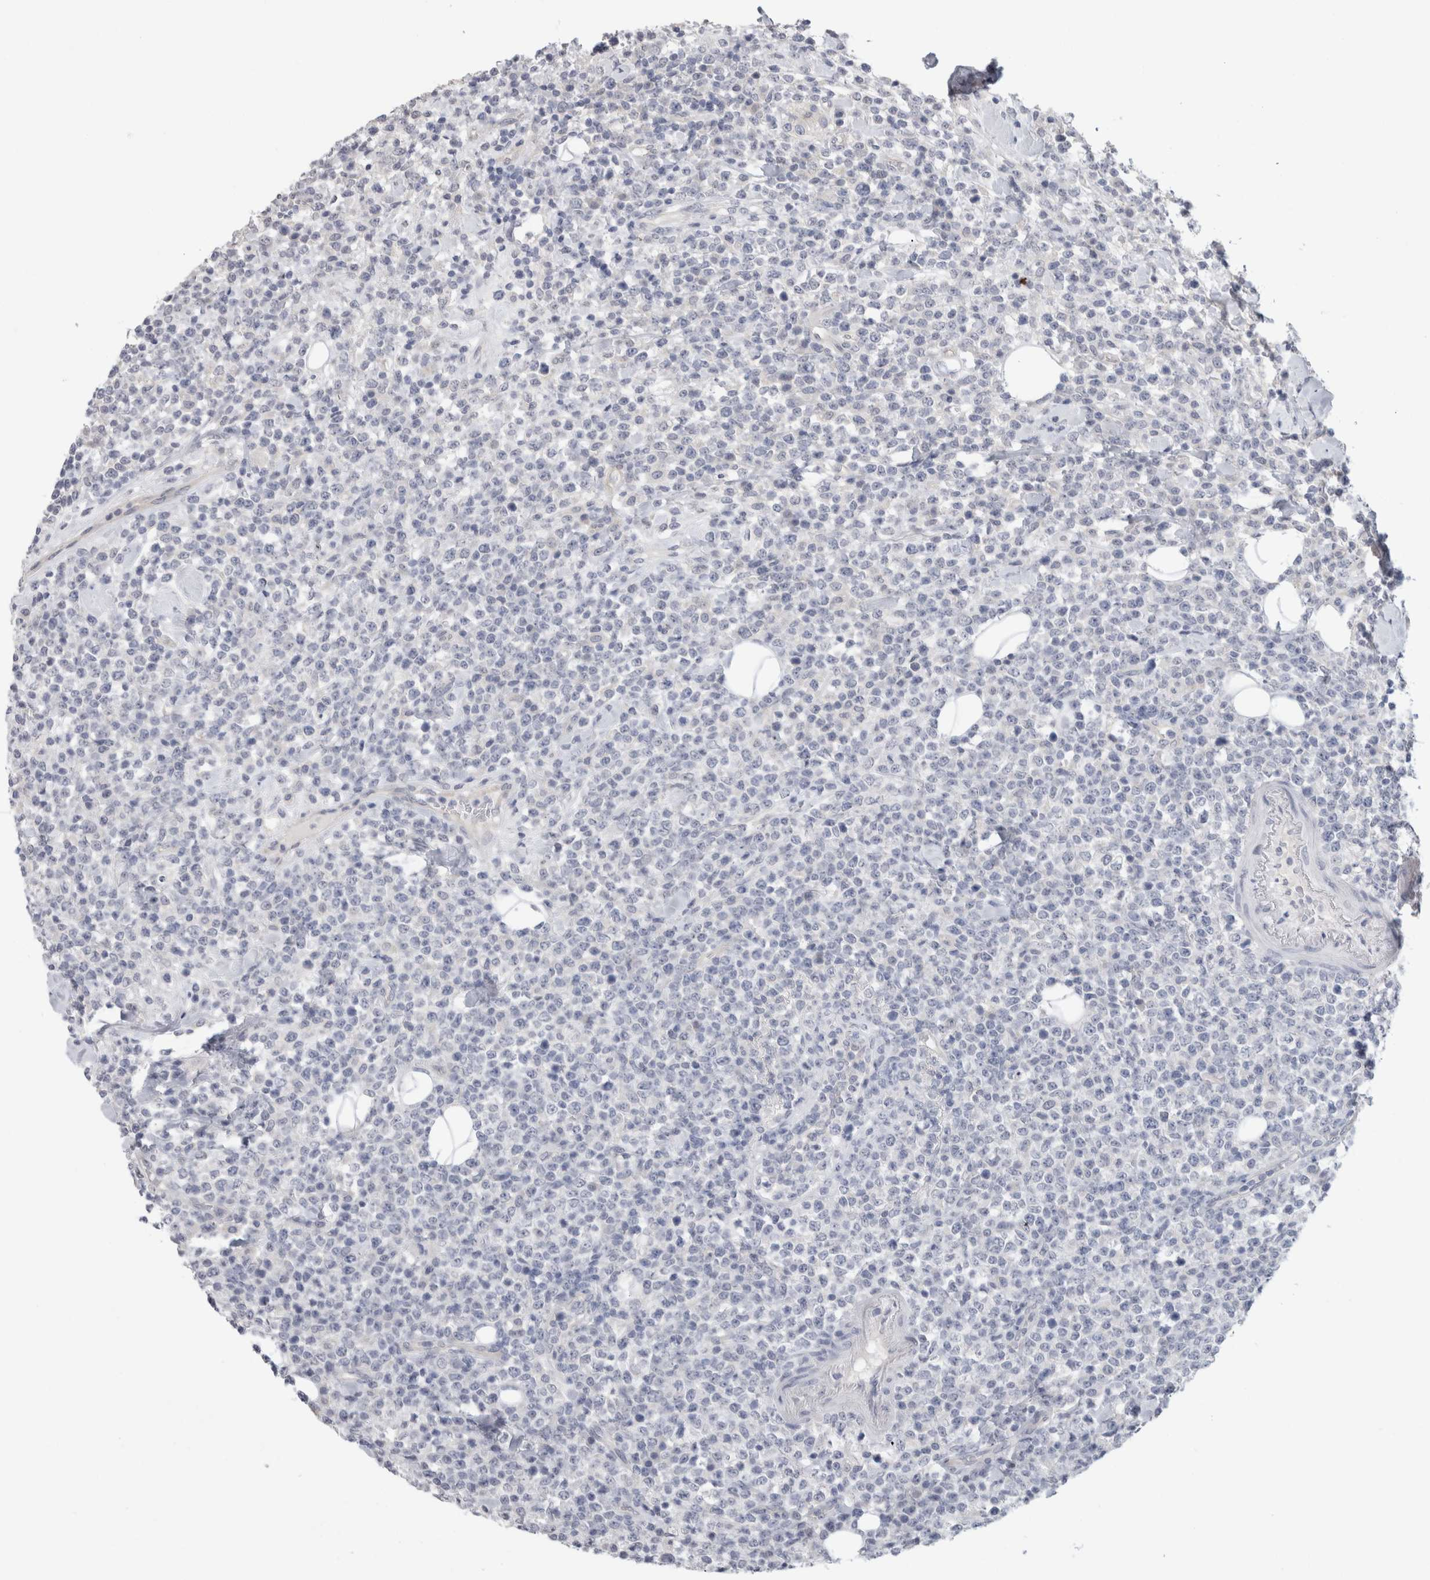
{"staining": {"intensity": "negative", "quantity": "none", "location": "none"}, "tissue": "lymphoma", "cell_type": "Tumor cells", "image_type": "cancer", "snomed": [{"axis": "morphology", "description": "Malignant lymphoma, non-Hodgkin's type, High grade"}, {"axis": "topography", "description": "Colon"}], "caption": "Immunohistochemistry micrograph of lymphoma stained for a protein (brown), which exhibits no staining in tumor cells. (DAB immunohistochemistry (IHC), high magnification).", "gene": "TONSL", "patient": {"sex": "female", "age": 53}}